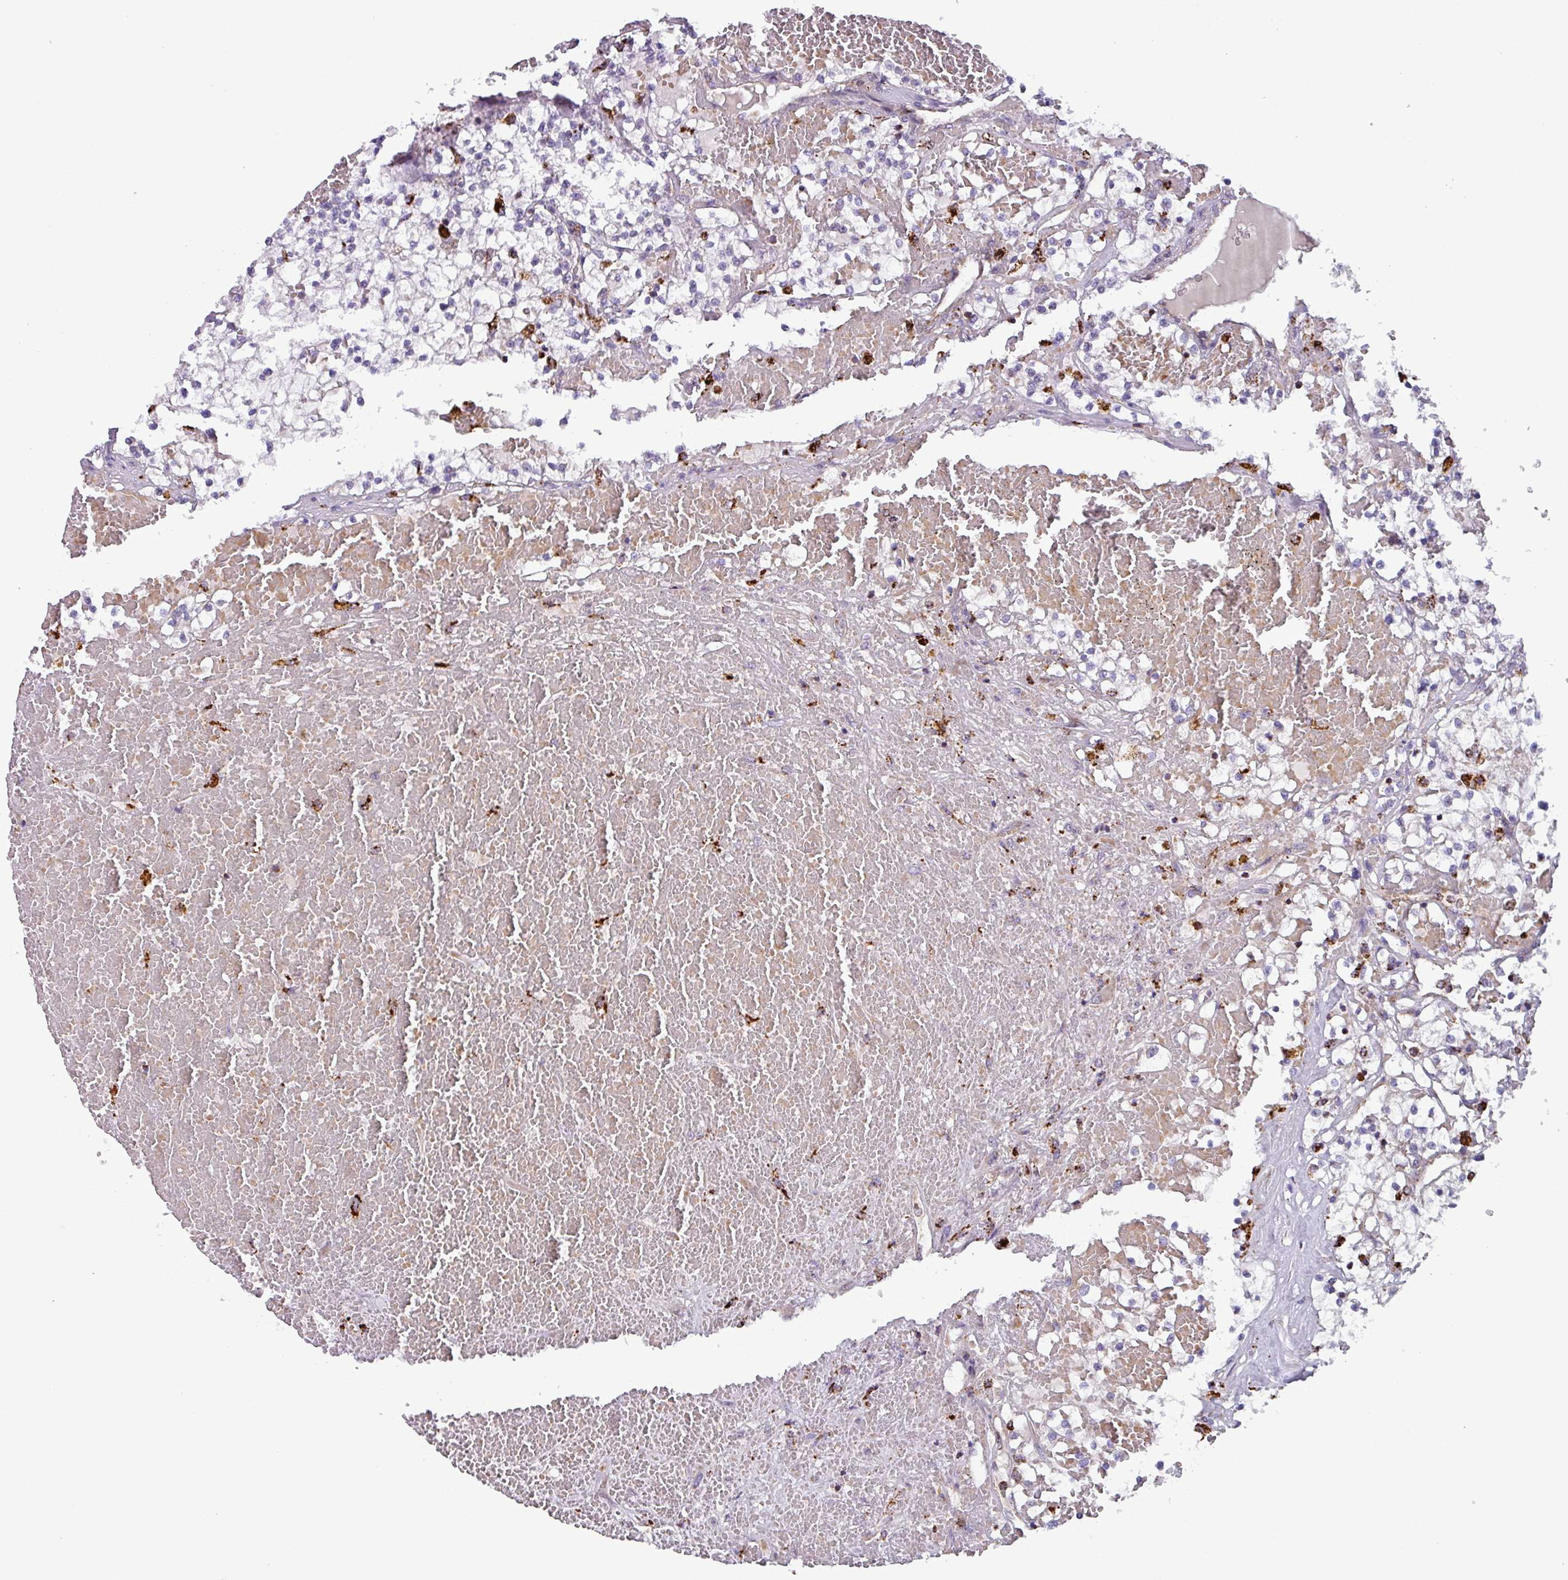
{"staining": {"intensity": "negative", "quantity": "none", "location": "none"}, "tissue": "renal cancer", "cell_type": "Tumor cells", "image_type": "cancer", "snomed": [{"axis": "morphology", "description": "Normal tissue, NOS"}, {"axis": "morphology", "description": "Adenocarcinoma, NOS"}, {"axis": "topography", "description": "Kidney"}], "caption": "Protein analysis of renal cancer reveals no significant positivity in tumor cells.", "gene": "AKIRIN1", "patient": {"sex": "male", "age": 68}}